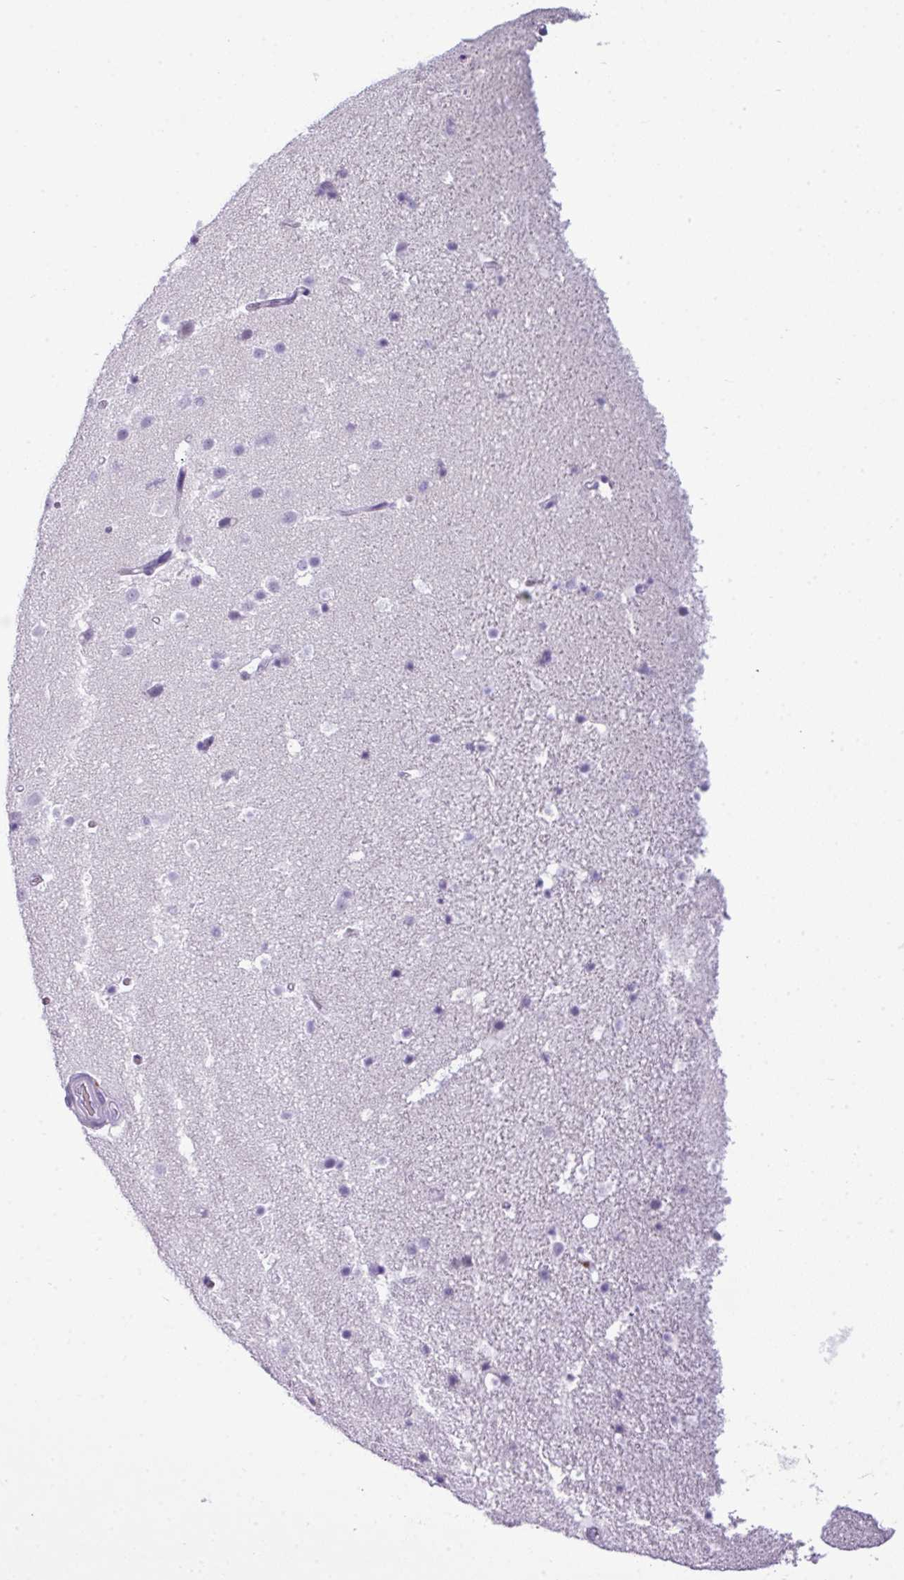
{"staining": {"intensity": "negative", "quantity": "none", "location": "none"}, "tissue": "hippocampus", "cell_type": "Glial cells", "image_type": "normal", "snomed": [{"axis": "morphology", "description": "Normal tissue, NOS"}, {"axis": "topography", "description": "Hippocampus"}], "caption": "Immunohistochemistry micrograph of normal hippocampus: hippocampus stained with DAB (3,3'-diaminobenzidine) displays no significant protein positivity in glial cells.", "gene": "RBMXL2", "patient": {"sex": "male", "age": 37}}